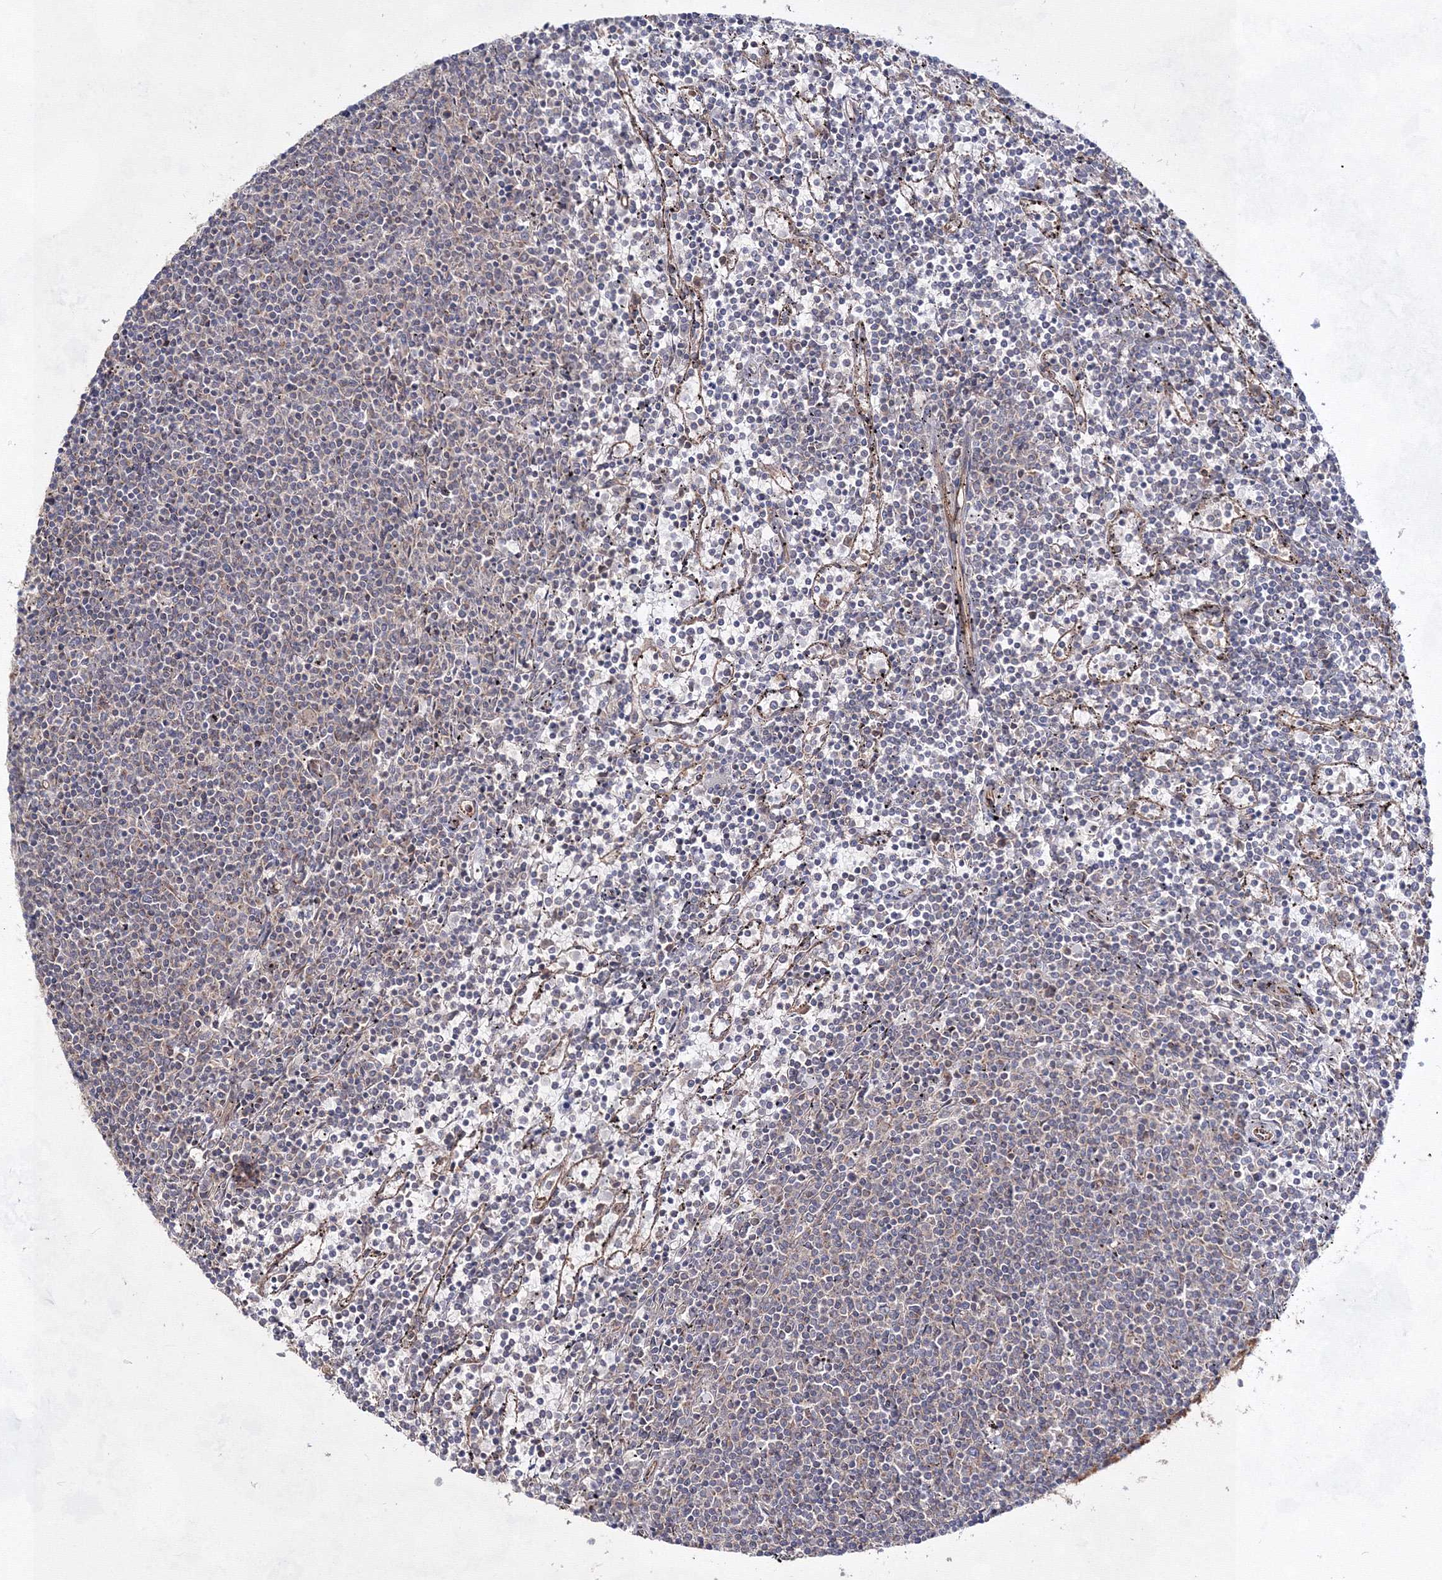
{"staining": {"intensity": "negative", "quantity": "none", "location": "none"}, "tissue": "lymphoma", "cell_type": "Tumor cells", "image_type": "cancer", "snomed": [{"axis": "morphology", "description": "Malignant lymphoma, non-Hodgkin's type, Low grade"}, {"axis": "topography", "description": "Spleen"}], "caption": "This is an immunohistochemistry (IHC) micrograph of lymphoma. There is no staining in tumor cells.", "gene": "EXOC6", "patient": {"sex": "female", "age": 50}}